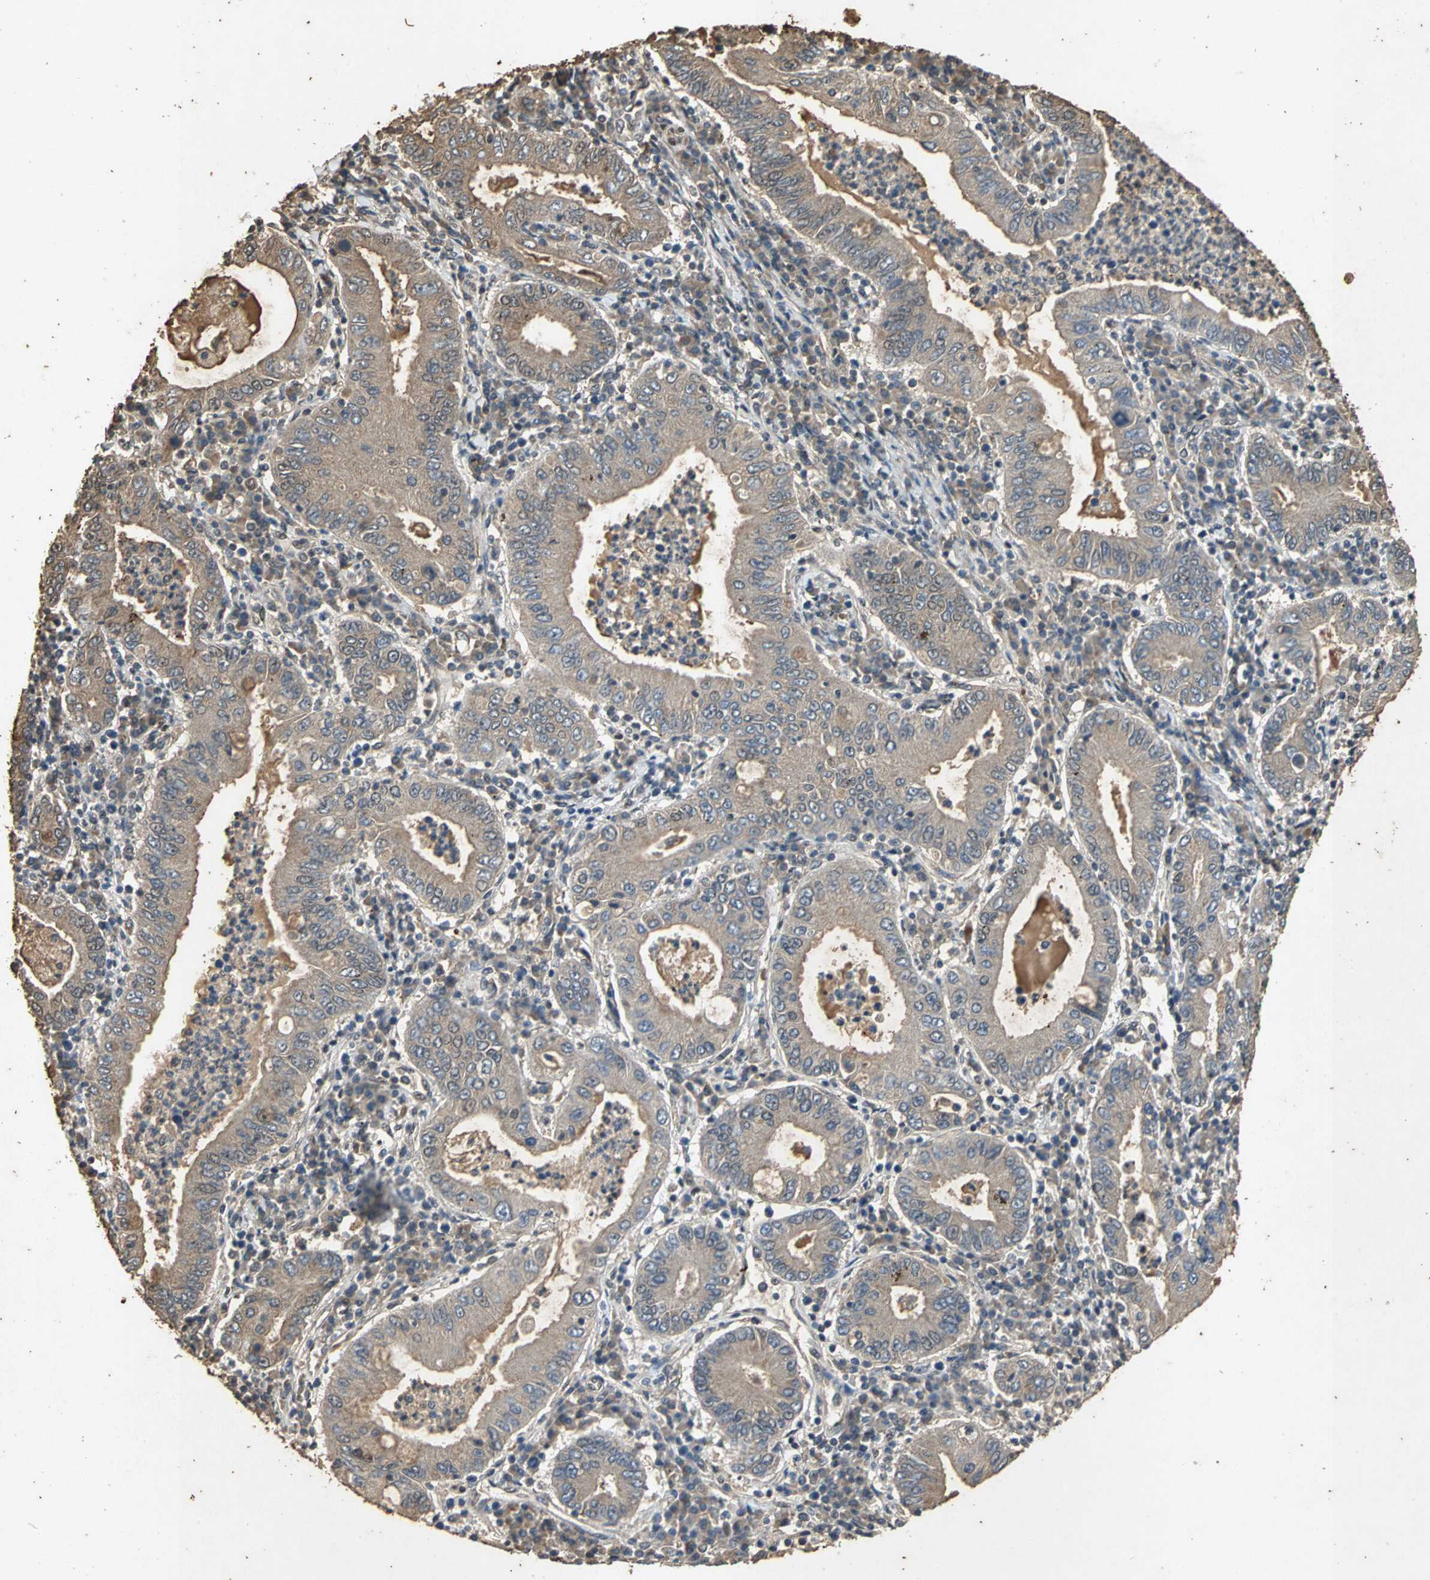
{"staining": {"intensity": "weak", "quantity": "25%-75%", "location": "cytoplasmic/membranous"}, "tissue": "stomach cancer", "cell_type": "Tumor cells", "image_type": "cancer", "snomed": [{"axis": "morphology", "description": "Normal tissue, NOS"}, {"axis": "morphology", "description": "Adenocarcinoma, NOS"}, {"axis": "topography", "description": "Esophagus"}, {"axis": "topography", "description": "Stomach, upper"}, {"axis": "topography", "description": "Peripheral nerve tissue"}], "caption": "Stomach cancer (adenocarcinoma) tissue exhibits weak cytoplasmic/membranous expression in approximately 25%-75% of tumor cells, visualized by immunohistochemistry.", "gene": "NOTCH3", "patient": {"sex": "male", "age": 62}}